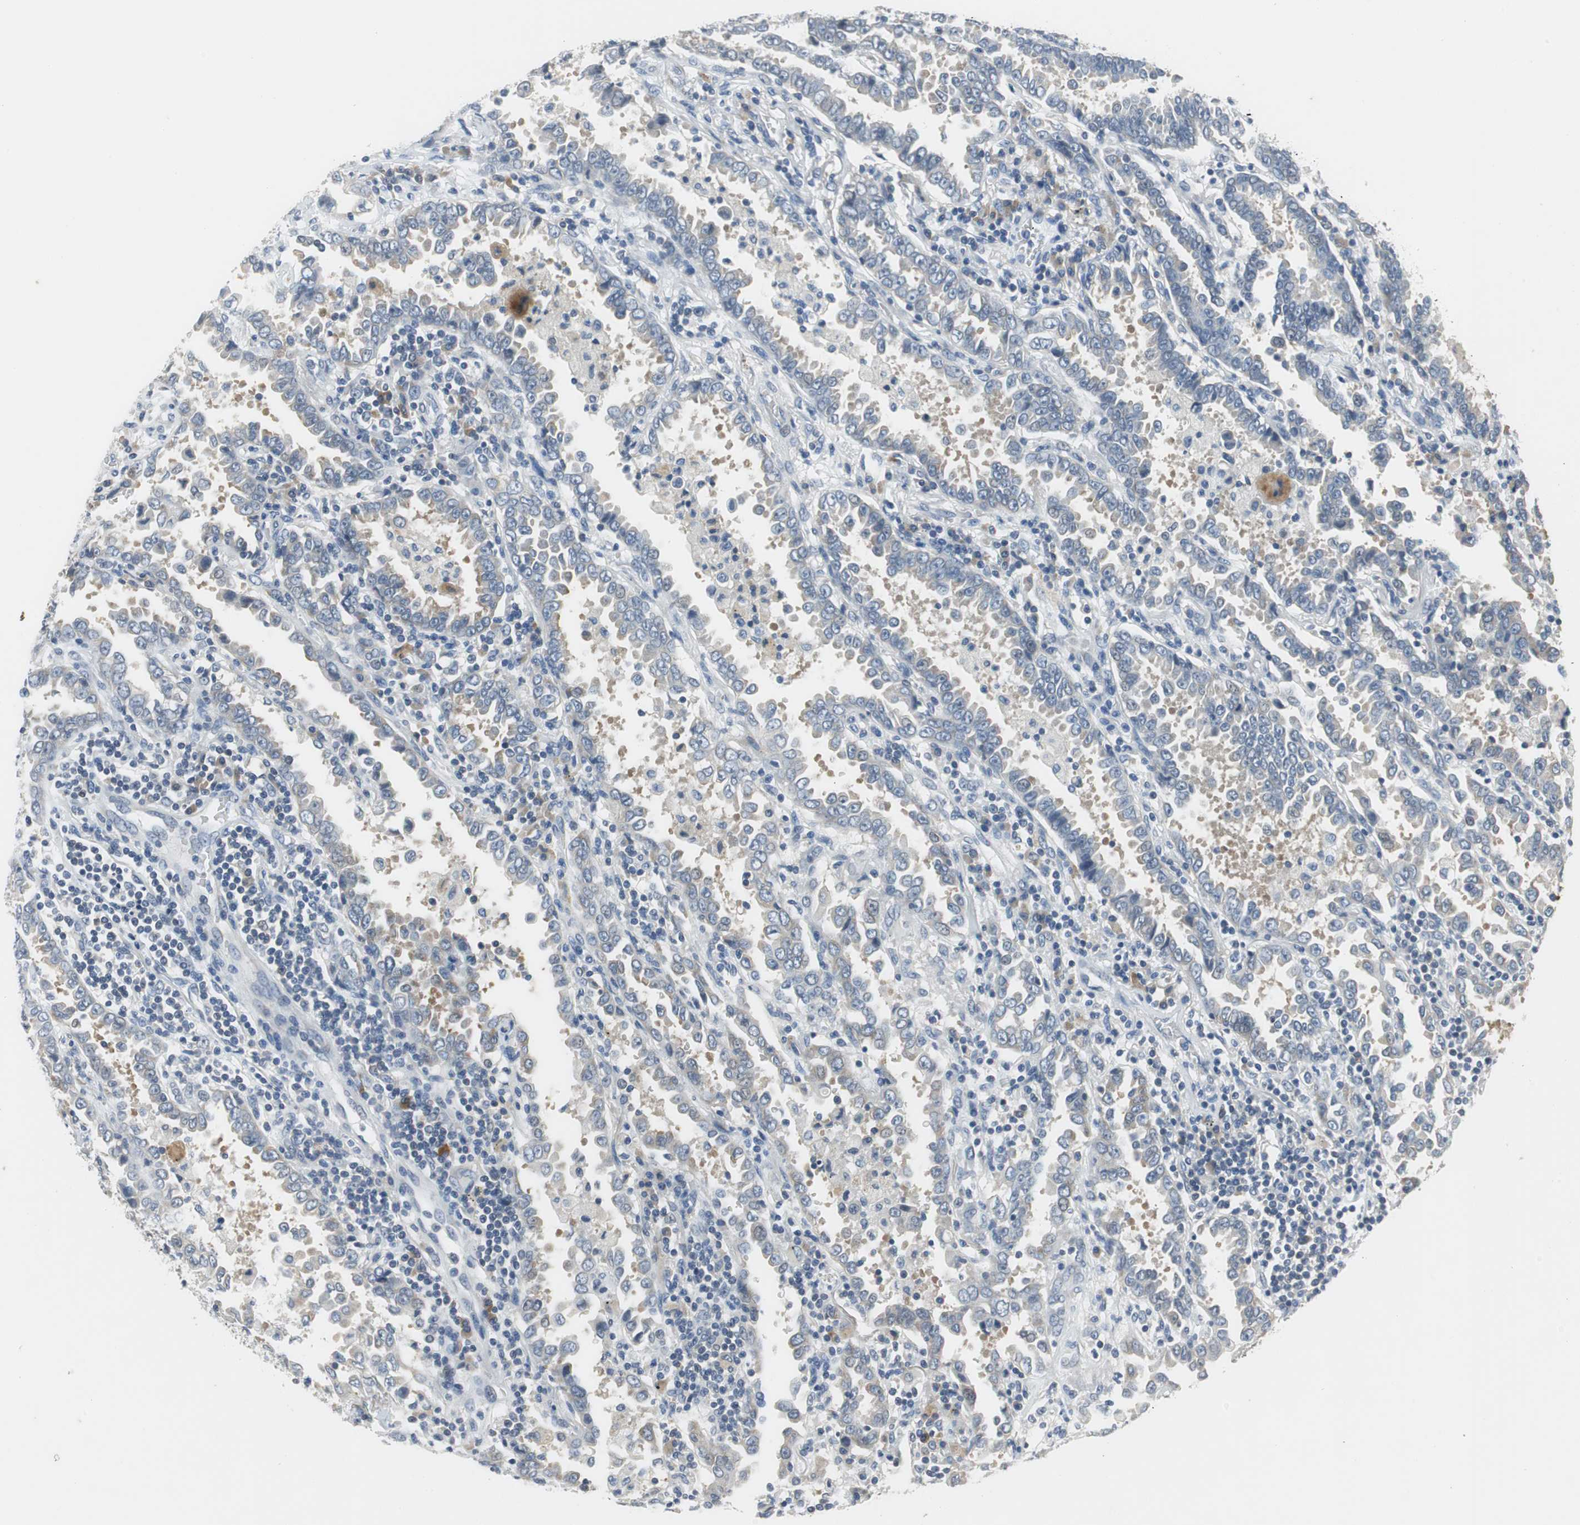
{"staining": {"intensity": "weak", "quantity": "<25%", "location": "cytoplasmic/membranous"}, "tissue": "lung cancer", "cell_type": "Tumor cells", "image_type": "cancer", "snomed": [{"axis": "morphology", "description": "Normal tissue, NOS"}, {"axis": "morphology", "description": "Inflammation, NOS"}, {"axis": "morphology", "description": "Adenocarcinoma, NOS"}, {"axis": "topography", "description": "Lung"}], "caption": "Immunohistochemistry (IHC) of human lung cancer (adenocarcinoma) demonstrates no staining in tumor cells.", "gene": "GLCCI1", "patient": {"sex": "female", "age": 64}}